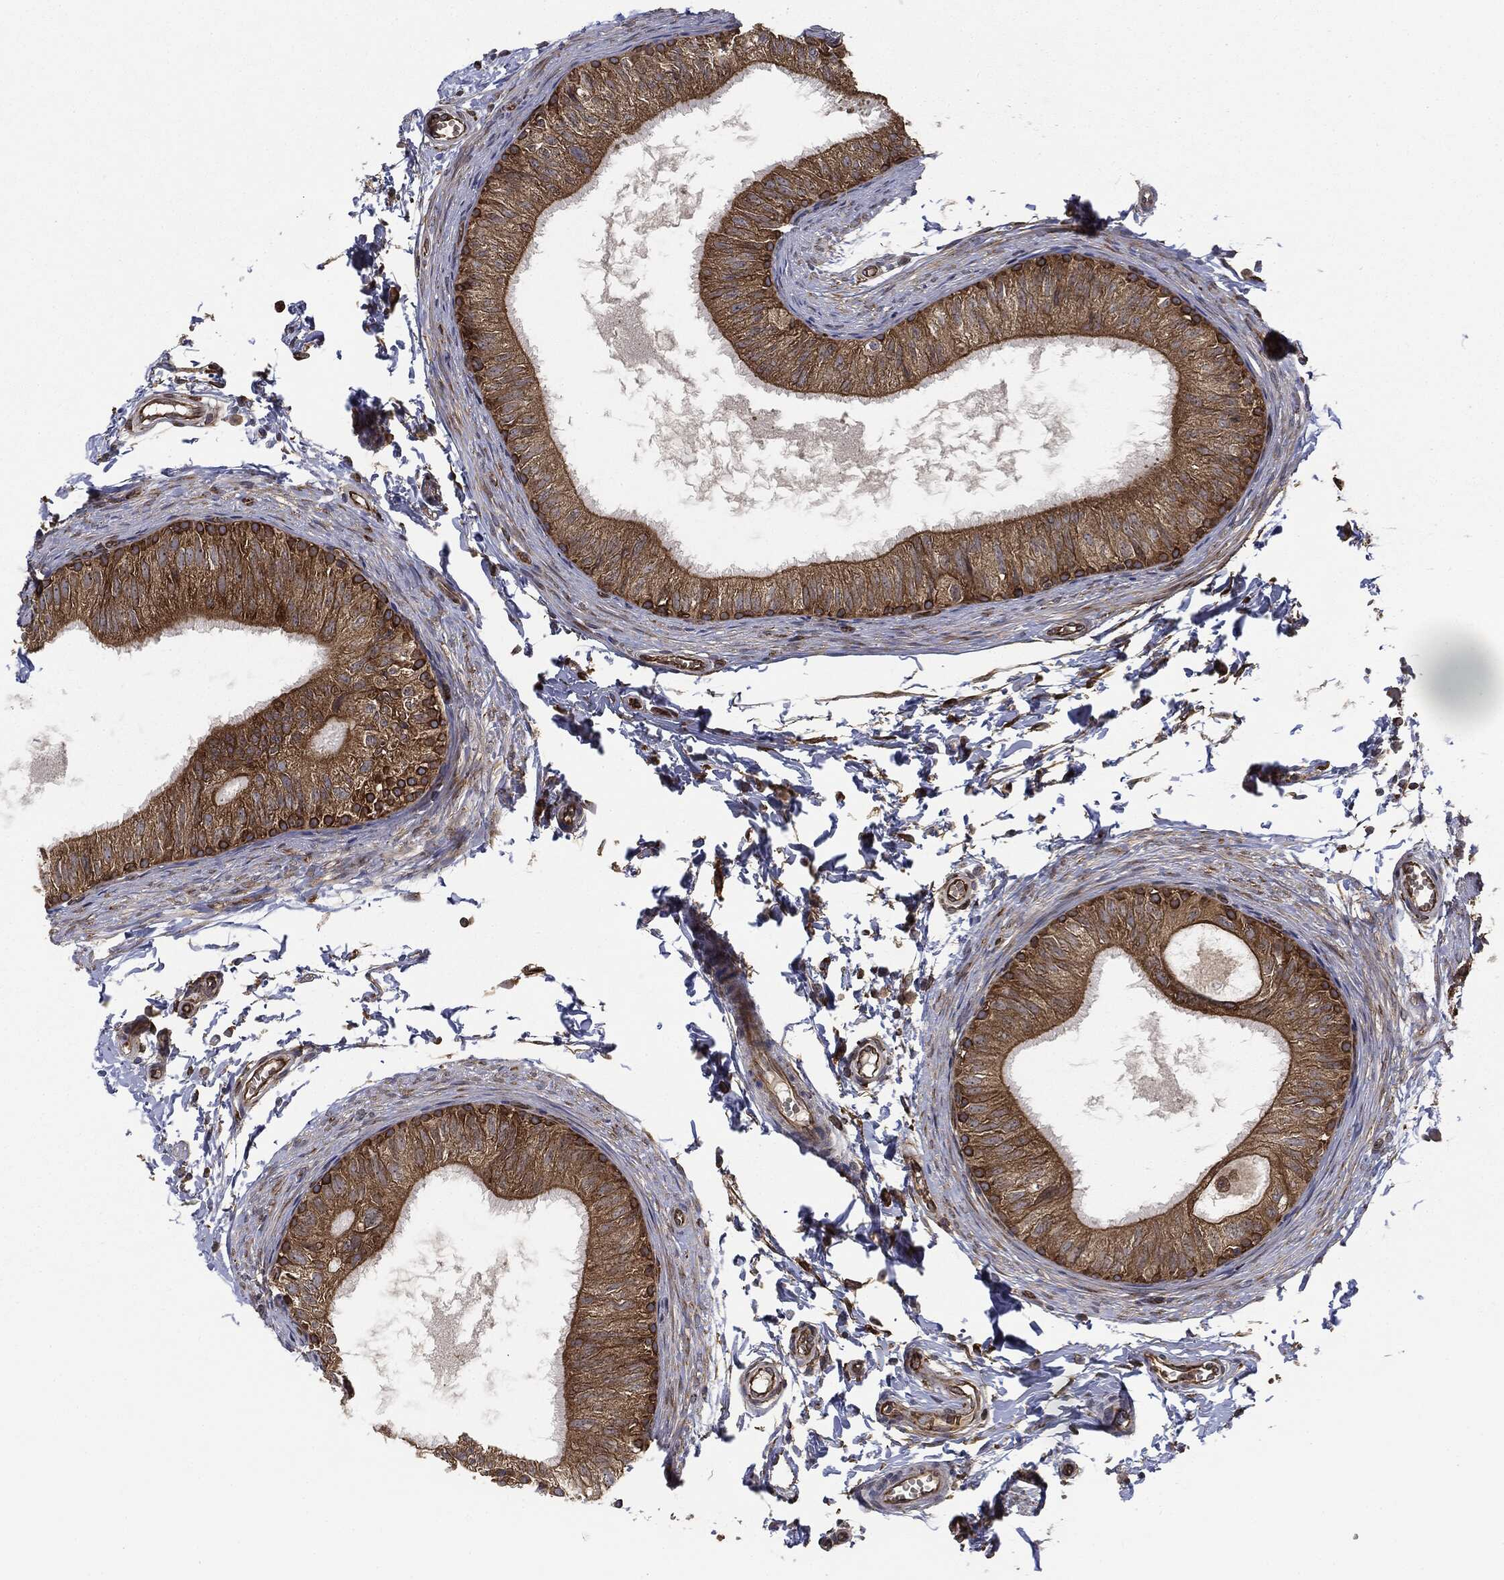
{"staining": {"intensity": "strong", "quantity": ">75%", "location": "cytoplasmic/membranous"}, "tissue": "epididymis", "cell_type": "Glandular cells", "image_type": "normal", "snomed": [{"axis": "morphology", "description": "Normal tissue, NOS"}, {"axis": "topography", "description": "Epididymis"}], "caption": "Immunohistochemistry image of benign epididymis: human epididymis stained using immunohistochemistry exhibits high levels of strong protein expression localized specifically in the cytoplasmic/membranous of glandular cells, appearing as a cytoplasmic/membranous brown color.", "gene": "EIF2AK2", "patient": {"sex": "male", "age": 22}}